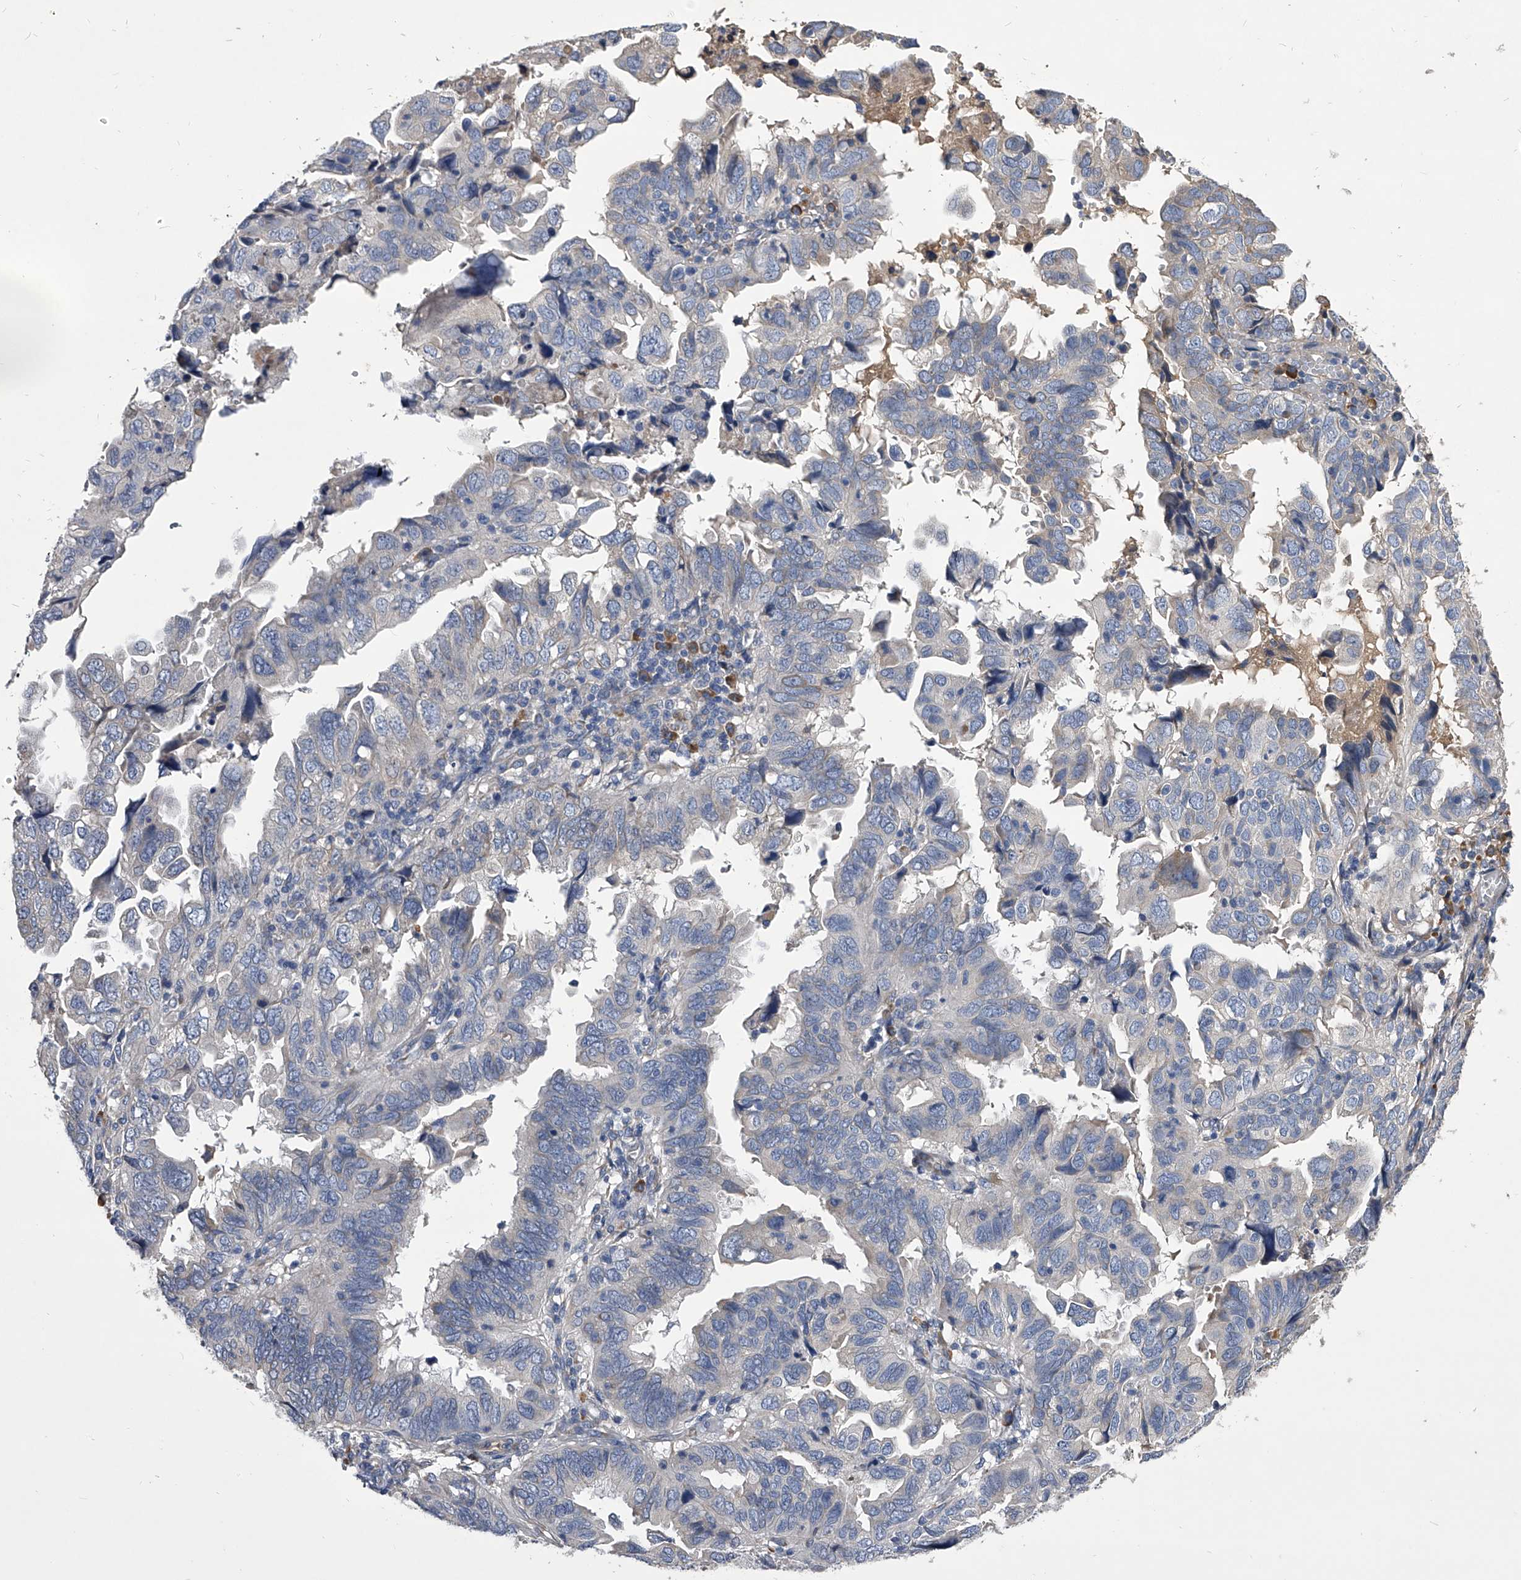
{"staining": {"intensity": "negative", "quantity": "none", "location": "none"}, "tissue": "endometrial cancer", "cell_type": "Tumor cells", "image_type": "cancer", "snomed": [{"axis": "morphology", "description": "Adenocarcinoma, NOS"}, {"axis": "topography", "description": "Uterus"}], "caption": "High power microscopy photomicrograph of an immunohistochemistry micrograph of endometrial cancer (adenocarcinoma), revealing no significant positivity in tumor cells.", "gene": "CCR4", "patient": {"sex": "female", "age": 77}}